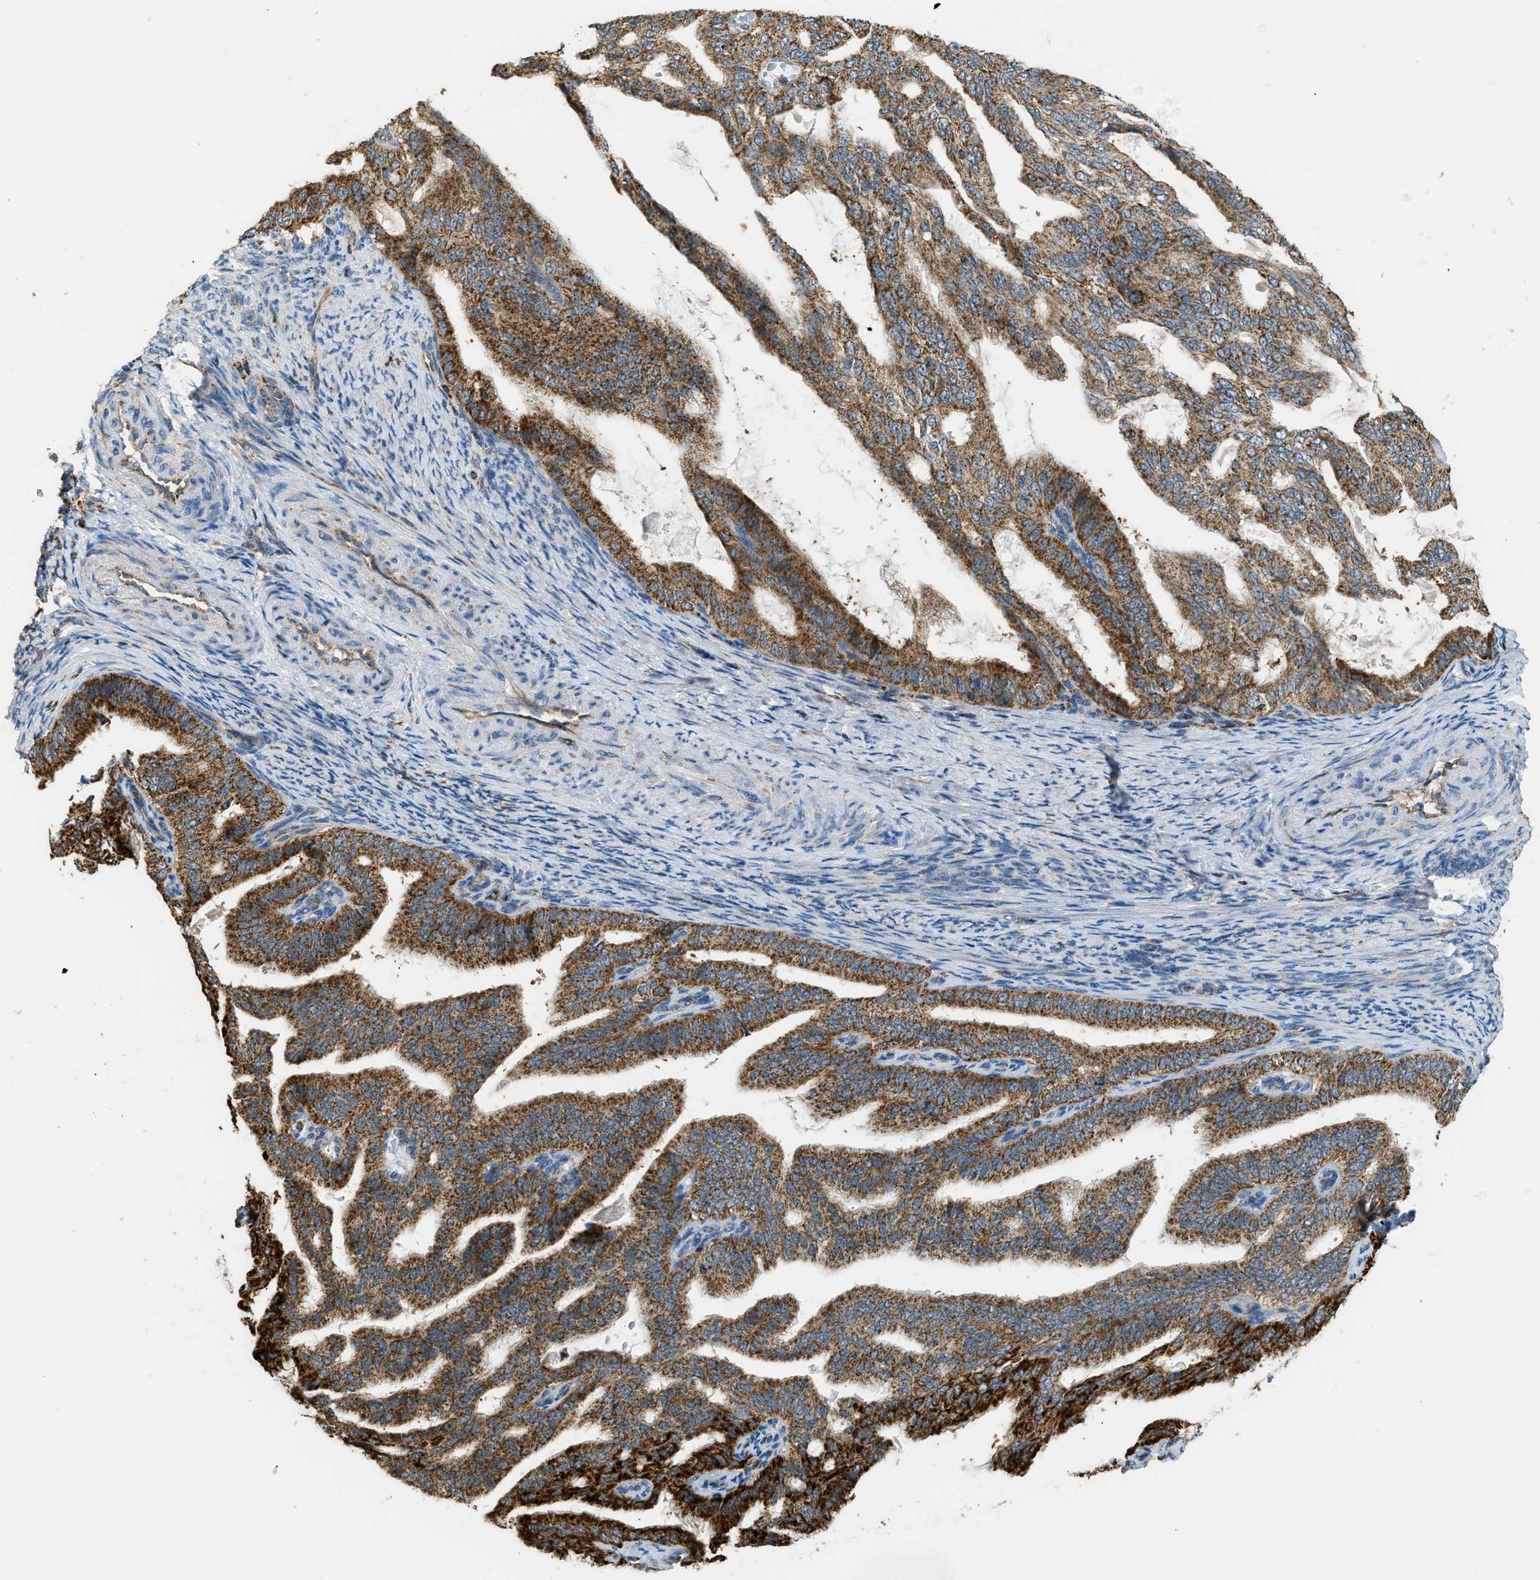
{"staining": {"intensity": "moderate", "quantity": ">75%", "location": "cytoplasmic/membranous"}, "tissue": "endometrial cancer", "cell_type": "Tumor cells", "image_type": "cancer", "snomed": [{"axis": "morphology", "description": "Adenocarcinoma, NOS"}, {"axis": "topography", "description": "Endometrium"}], "caption": "This is a photomicrograph of IHC staining of endometrial adenocarcinoma, which shows moderate positivity in the cytoplasmic/membranous of tumor cells.", "gene": "ETFB", "patient": {"sex": "female", "age": 58}}